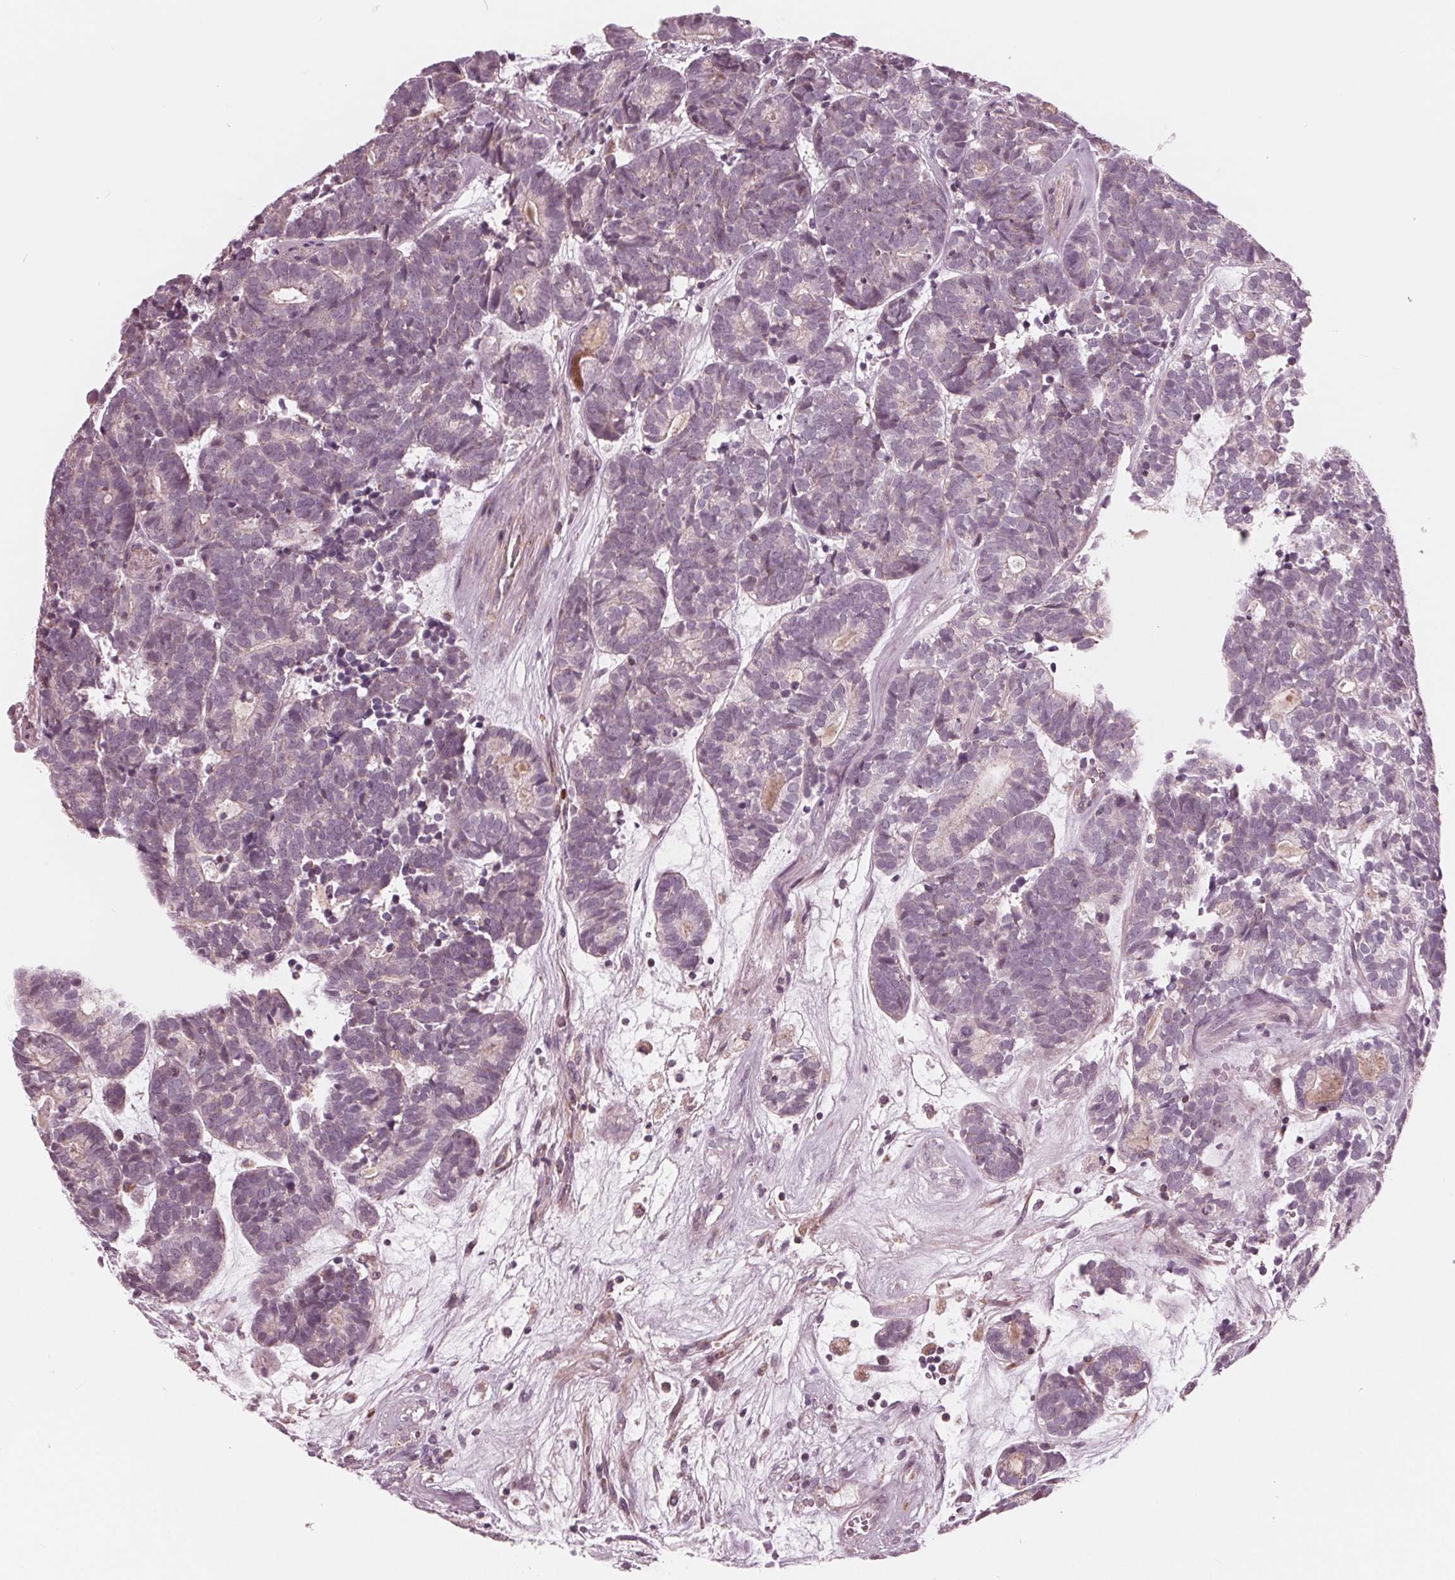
{"staining": {"intensity": "negative", "quantity": "none", "location": "none"}, "tissue": "head and neck cancer", "cell_type": "Tumor cells", "image_type": "cancer", "snomed": [{"axis": "morphology", "description": "Adenocarcinoma, NOS"}, {"axis": "topography", "description": "Head-Neck"}], "caption": "An image of human adenocarcinoma (head and neck) is negative for staining in tumor cells.", "gene": "DCAF4L2", "patient": {"sex": "female", "age": 81}}